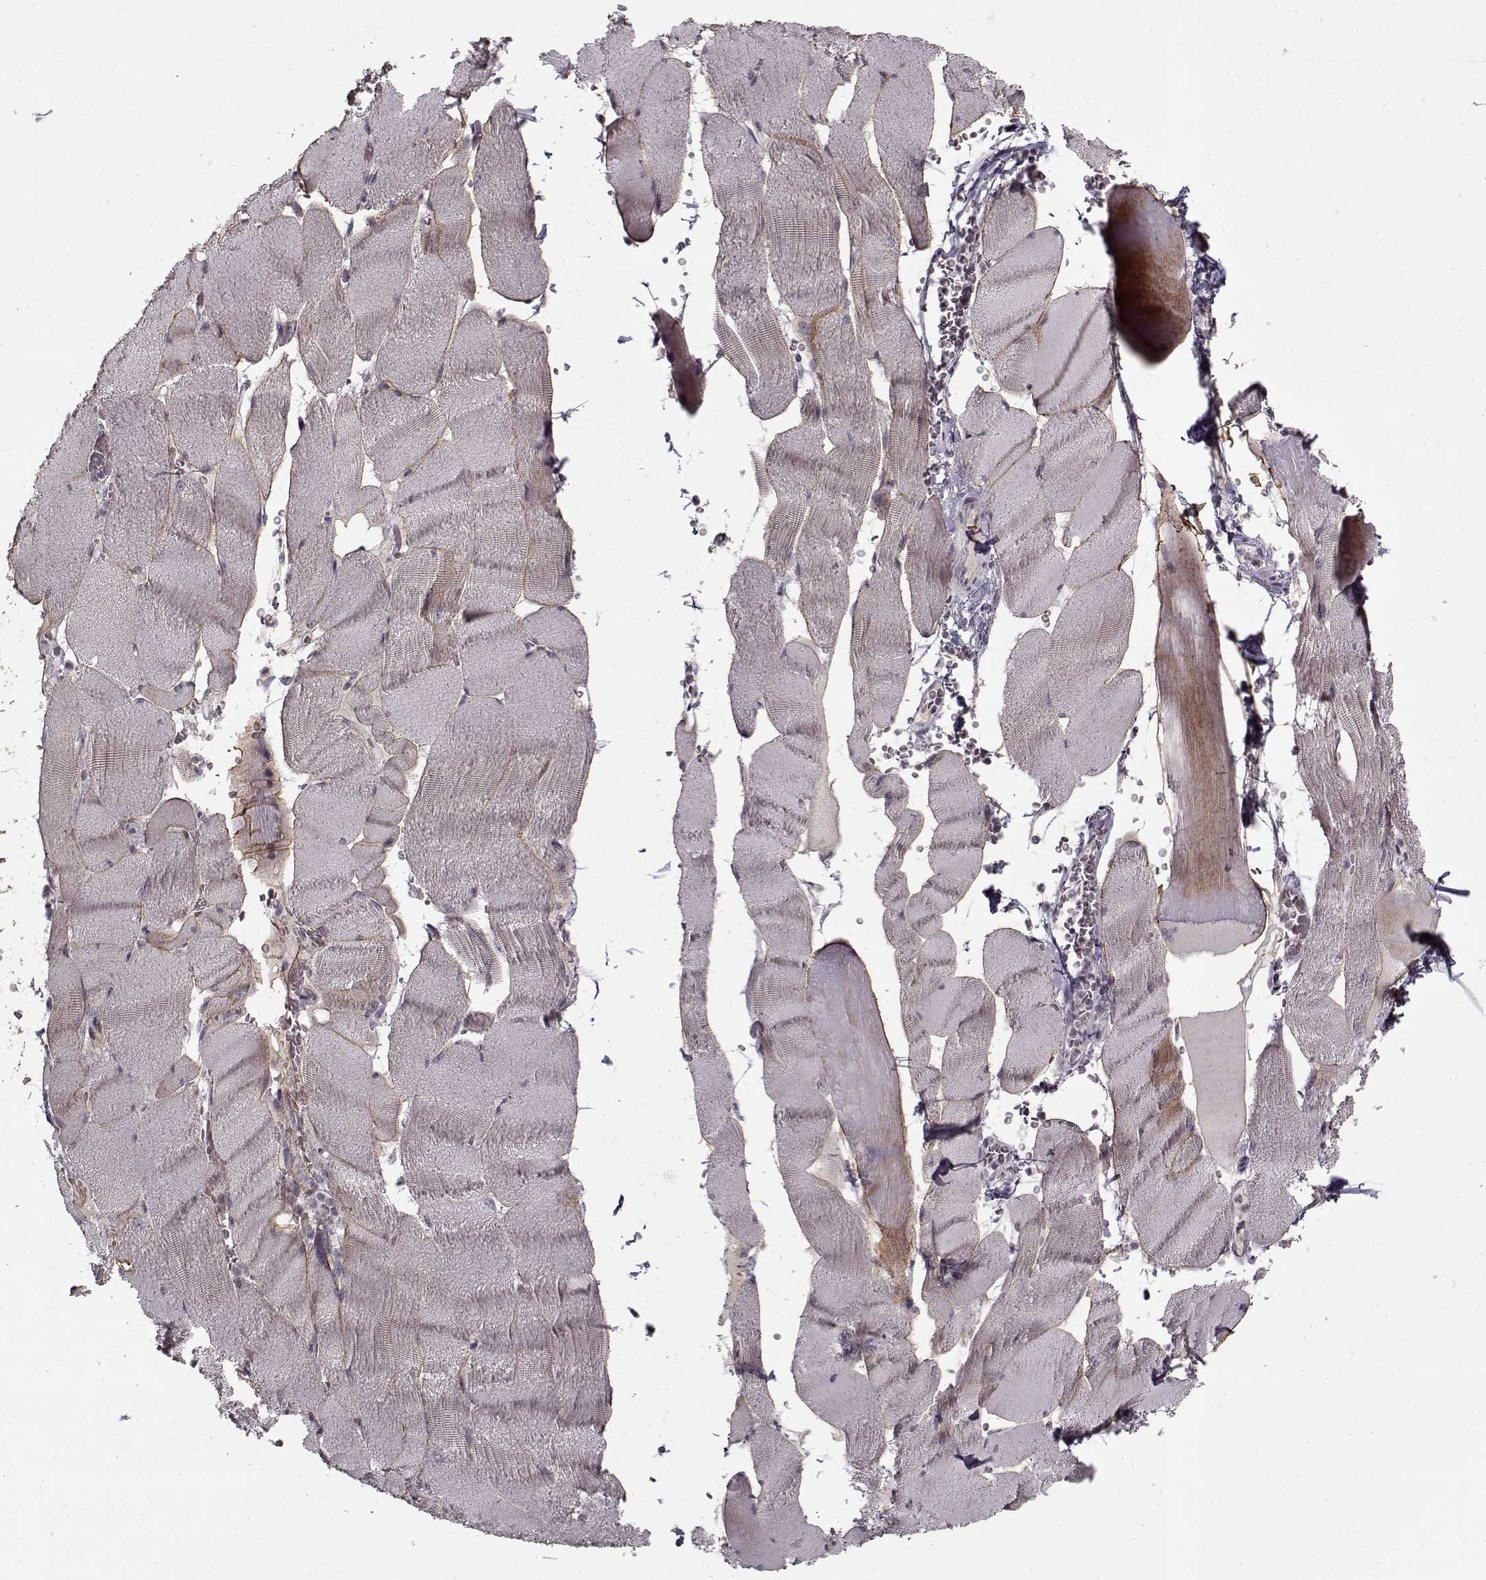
{"staining": {"intensity": "negative", "quantity": "none", "location": "none"}, "tissue": "skeletal muscle", "cell_type": "Myocytes", "image_type": "normal", "snomed": [{"axis": "morphology", "description": "Normal tissue, NOS"}, {"axis": "topography", "description": "Skeletal muscle"}], "caption": "DAB immunohistochemical staining of normal skeletal muscle displays no significant expression in myocytes. (Stains: DAB (3,3'-diaminobenzidine) IHC with hematoxylin counter stain, Microscopy: brightfield microscopy at high magnification).", "gene": "LAMA2", "patient": {"sex": "male", "age": 56}}